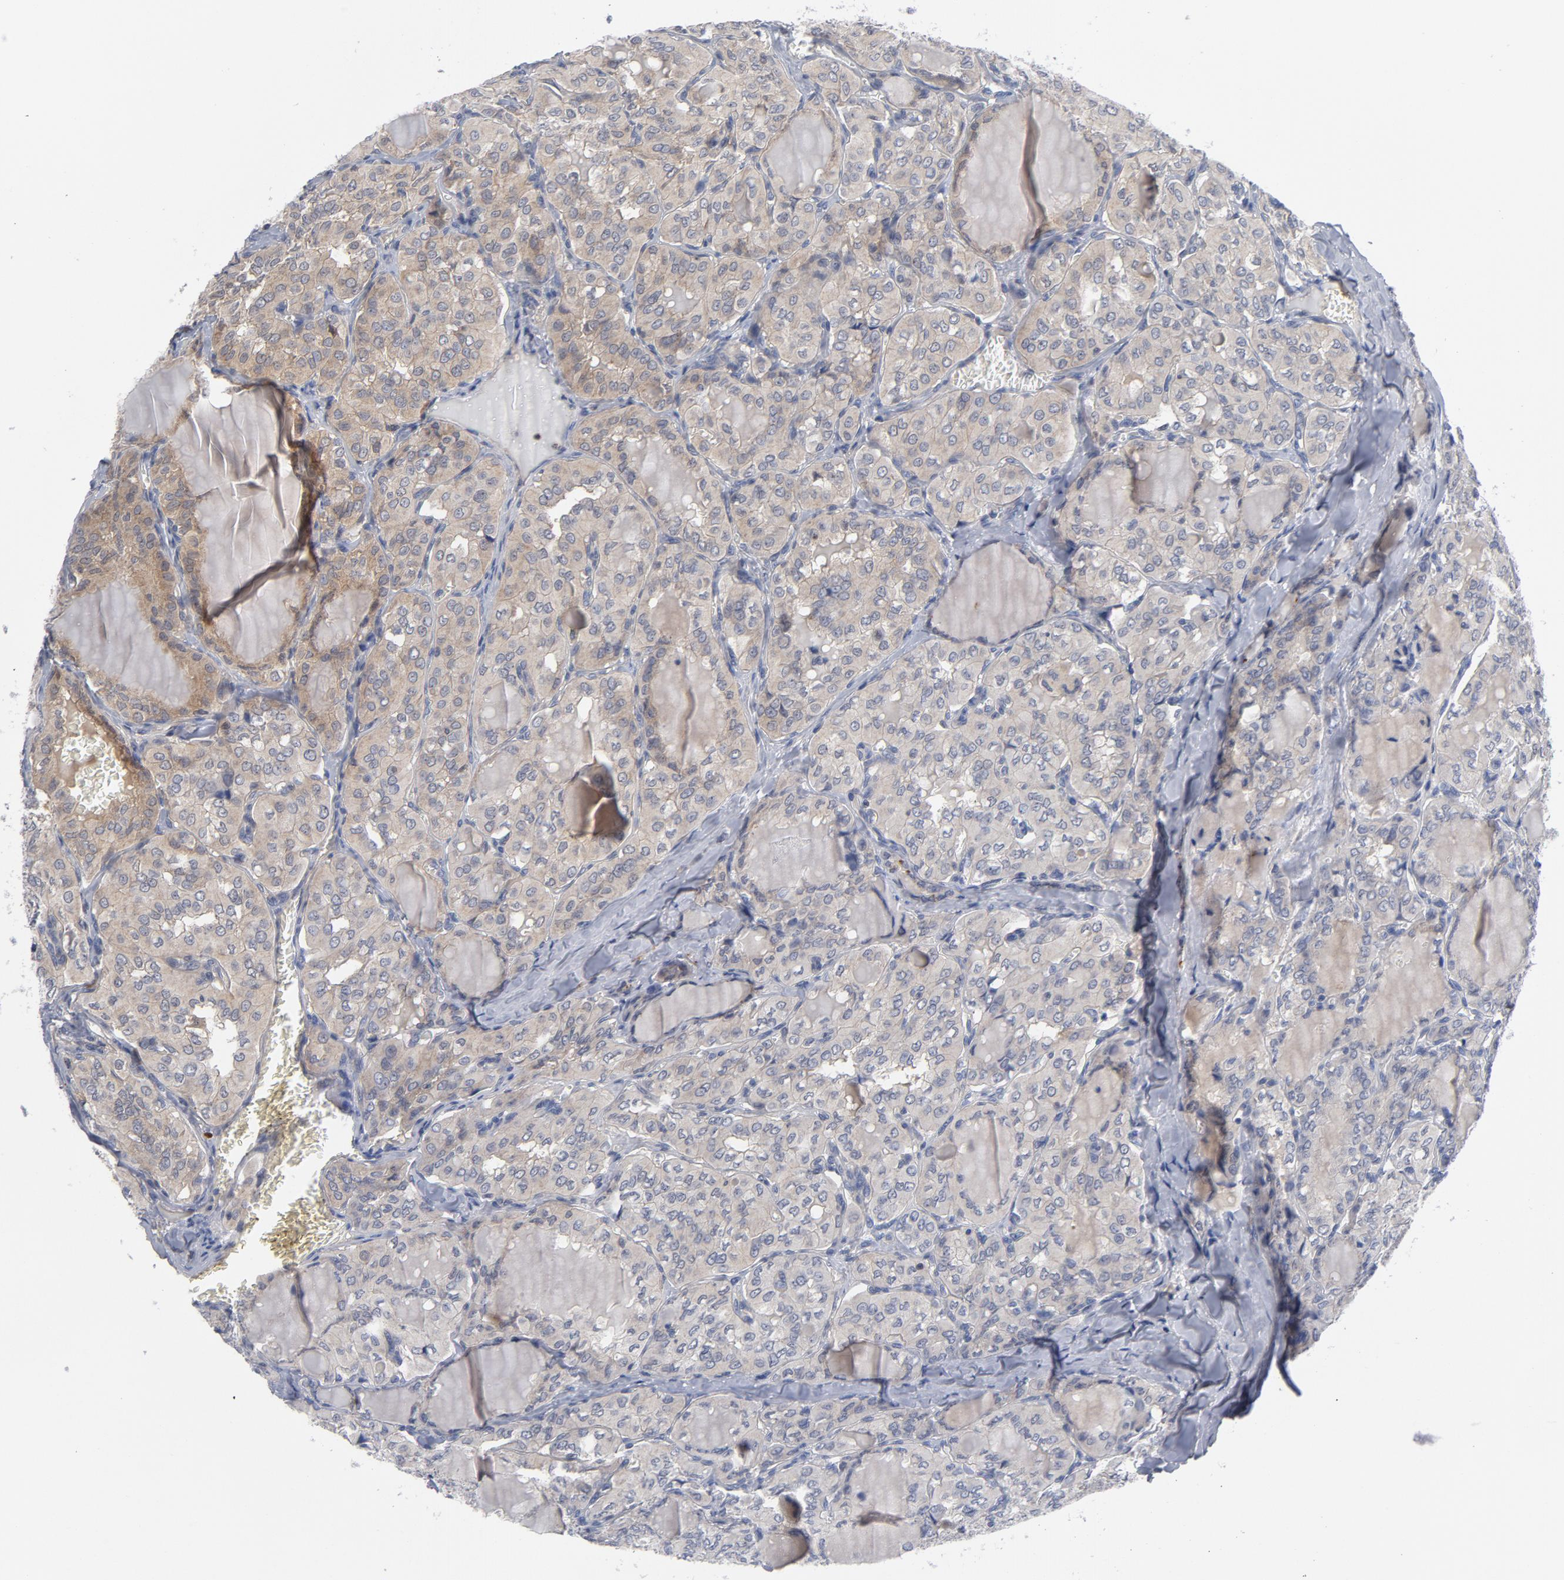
{"staining": {"intensity": "weak", "quantity": "25%-75%", "location": "cytoplasmic/membranous"}, "tissue": "thyroid cancer", "cell_type": "Tumor cells", "image_type": "cancer", "snomed": [{"axis": "morphology", "description": "Papillary adenocarcinoma, NOS"}, {"axis": "topography", "description": "Thyroid gland"}], "caption": "This photomicrograph reveals IHC staining of thyroid cancer (papillary adenocarcinoma), with low weak cytoplasmic/membranous positivity in about 25%-75% of tumor cells.", "gene": "TRADD", "patient": {"sex": "male", "age": 20}}